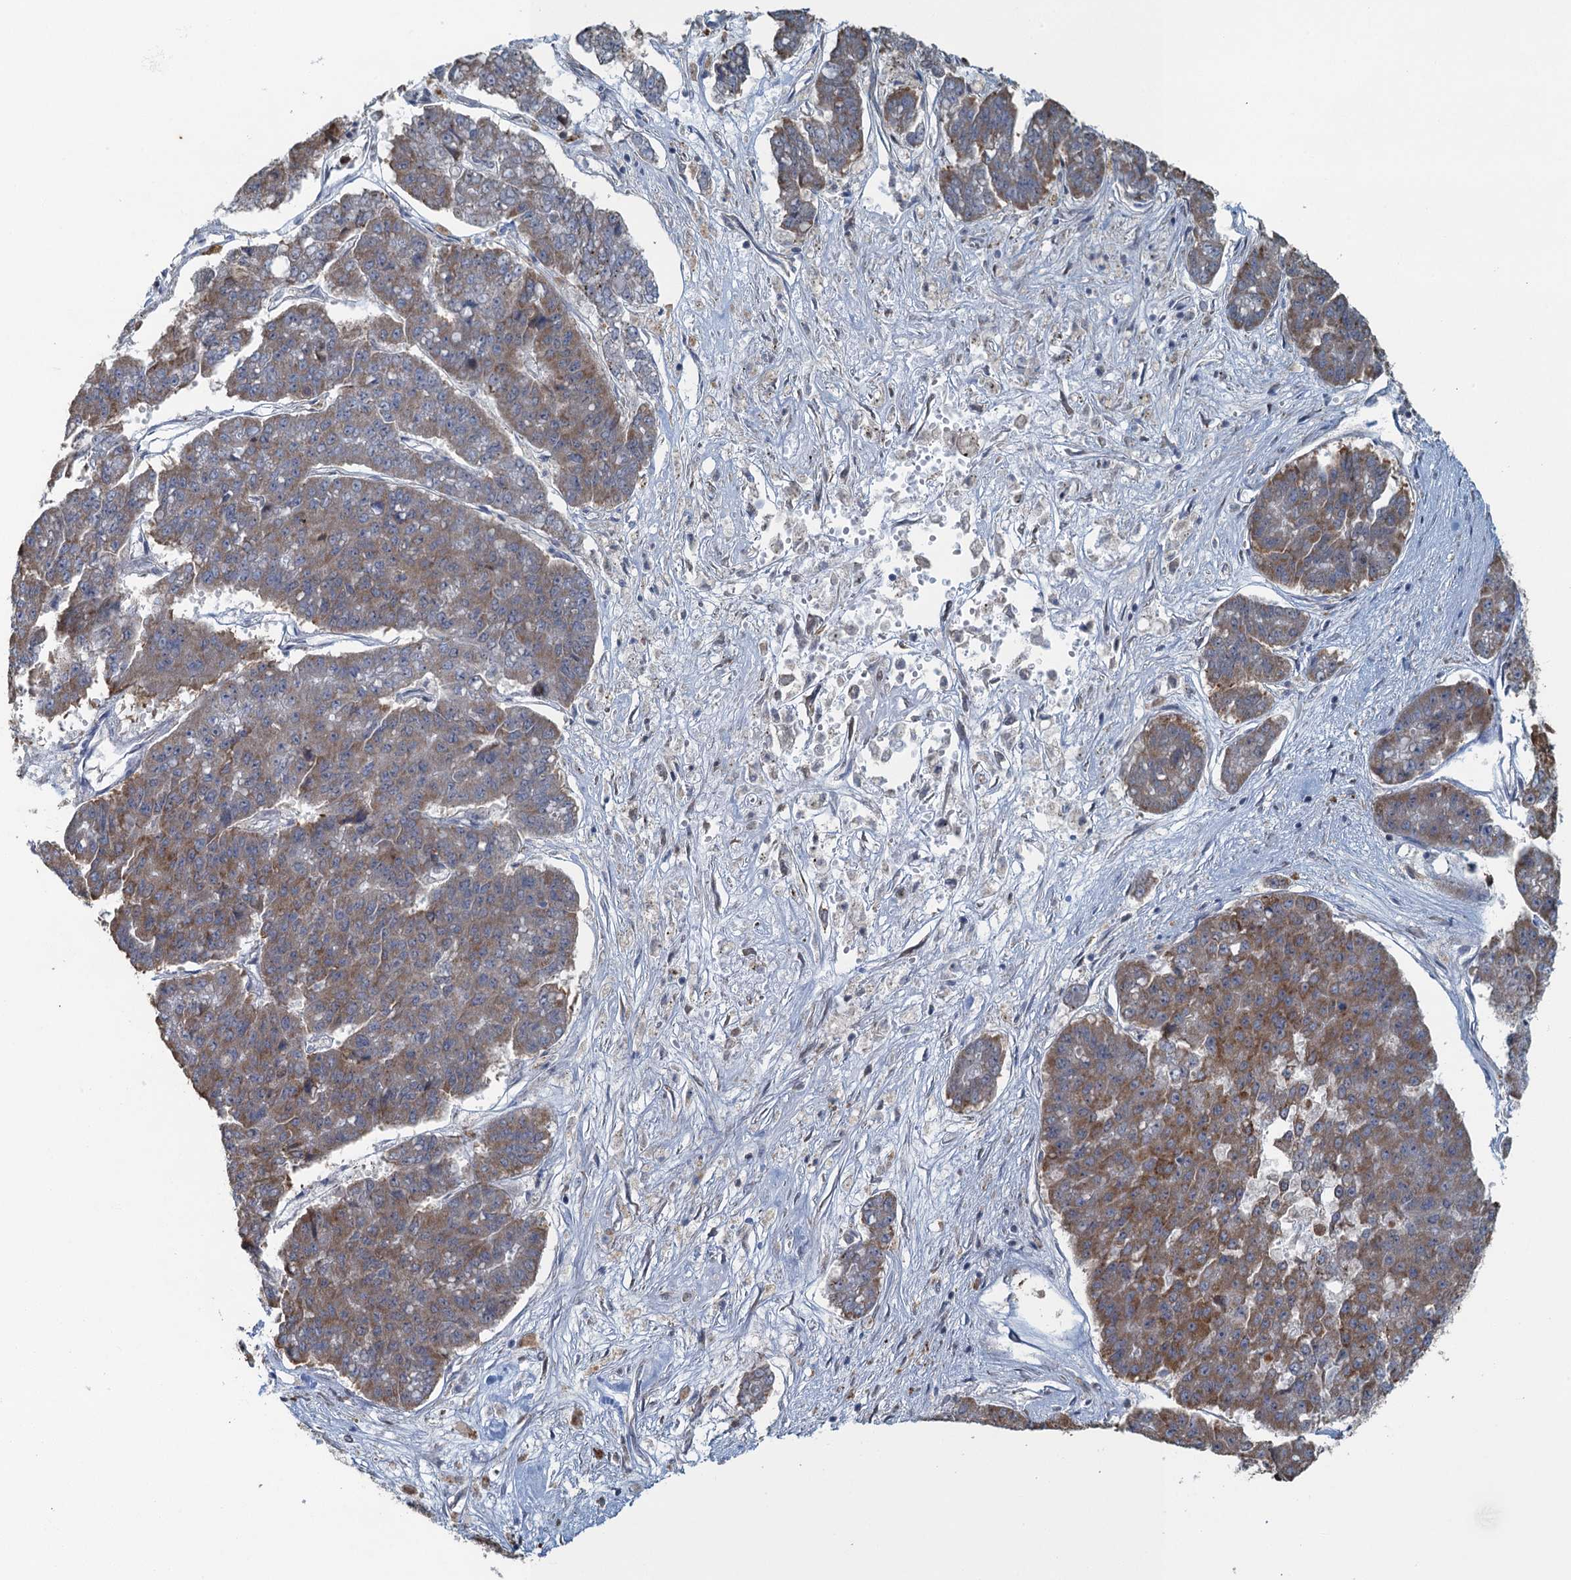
{"staining": {"intensity": "moderate", "quantity": ">75%", "location": "cytoplasmic/membranous"}, "tissue": "pancreatic cancer", "cell_type": "Tumor cells", "image_type": "cancer", "snomed": [{"axis": "morphology", "description": "Adenocarcinoma, NOS"}, {"axis": "topography", "description": "Pancreas"}], "caption": "Adenocarcinoma (pancreatic) stained with immunohistochemistry exhibits moderate cytoplasmic/membranous expression in approximately >75% of tumor cells.", "gene": "TEX35", "patient": {"sex": "male", "age": 50}}